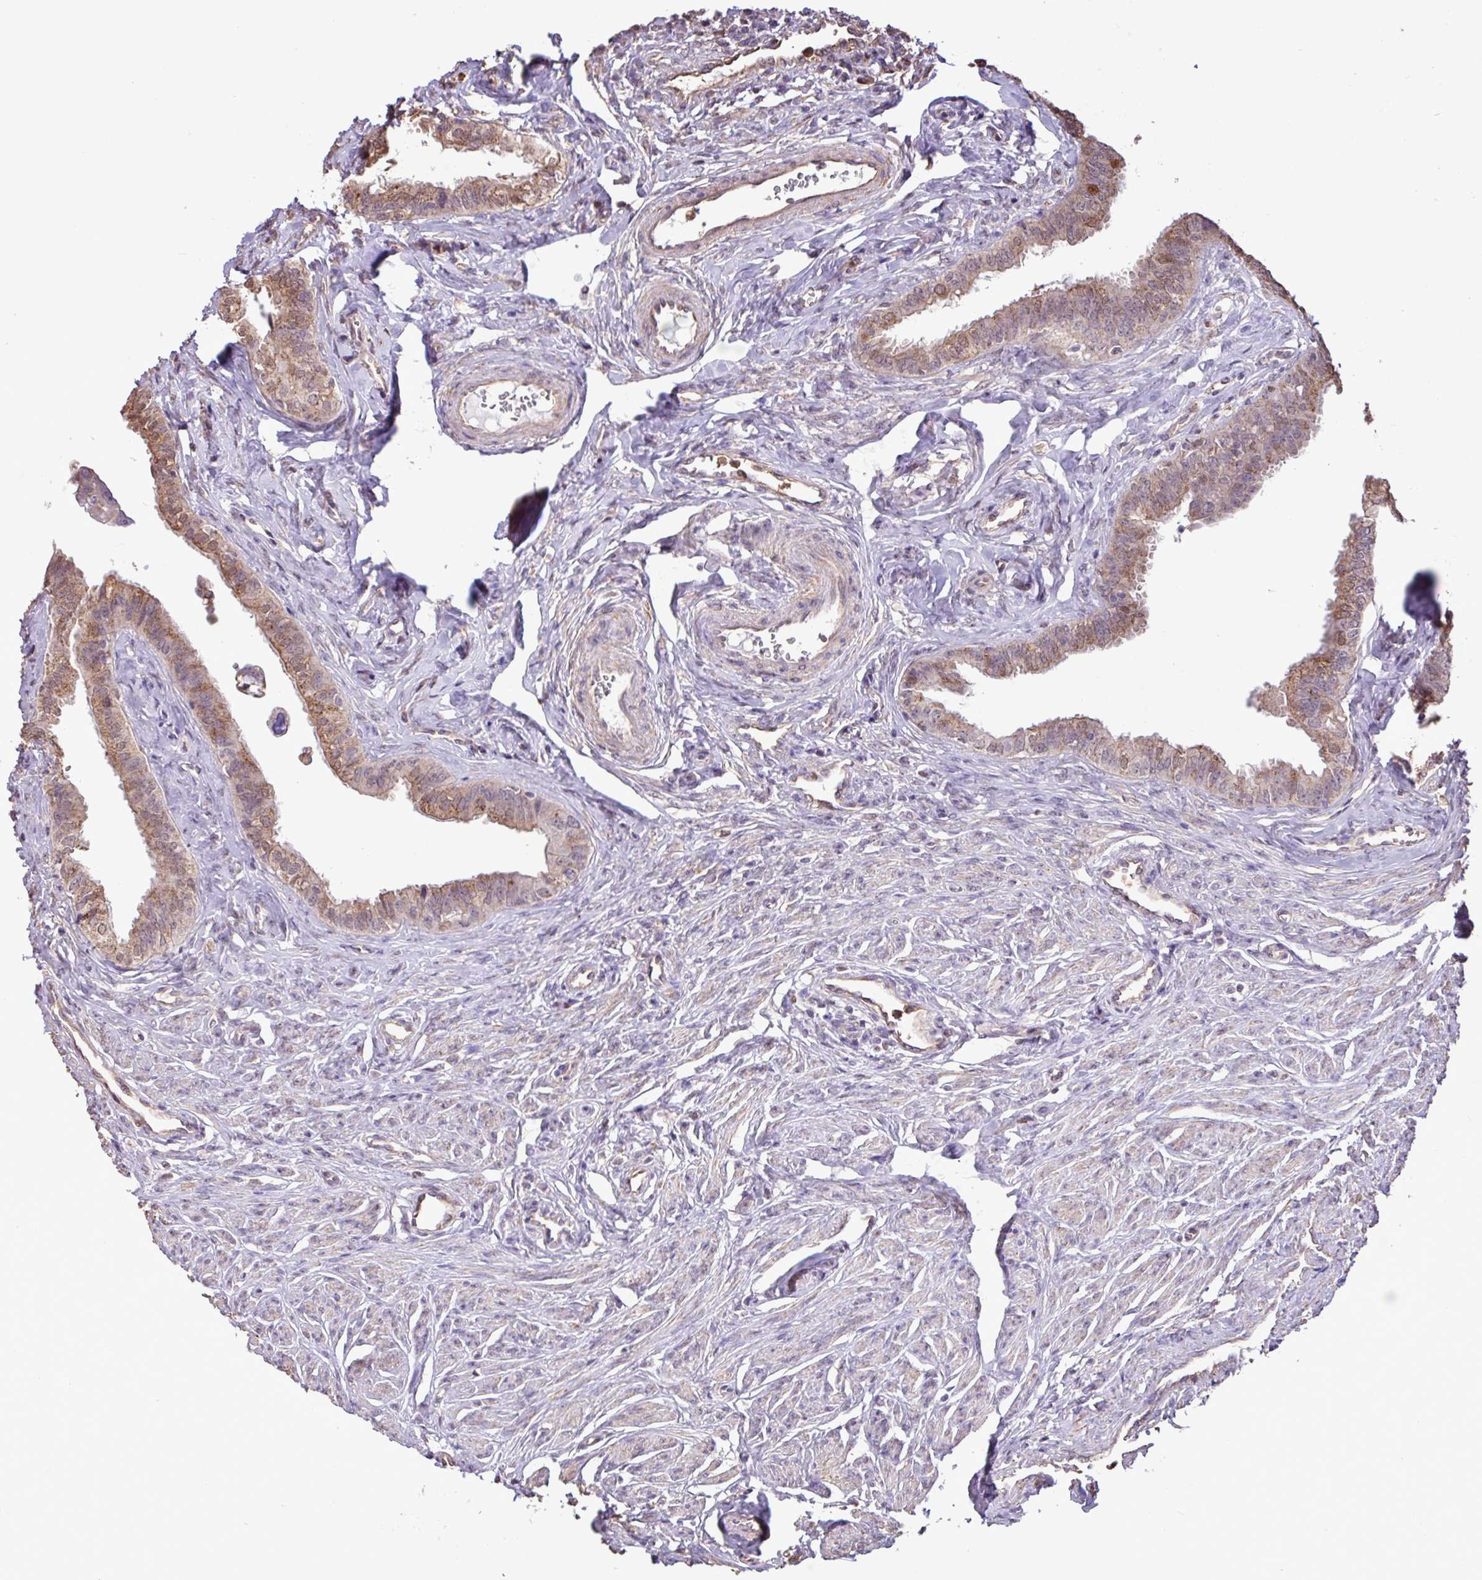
{"staining": {"intensity": "moderate", "quantity": "25%-75%", "location": "cytoplasmic/membranous,nuclear"}, "tissue": "fallopian tube", "cell_type": "Glandular cells", "image_type": "normal", "snomed": [{"axis": "morphology", "description": "Normal tissue, NOS"}, {"axis": "morphology", "description": "Carcinoma, NOS"}, {"axis": "topography", "description": "Fallopian tube"}, {"axis": "topography", "description": "Ovary"}], "caption": "IHC image of unremarkable fallopian tube stained for a protein (brown), which demonstrates medium levels of moderate cytoplasmic/membranous,nuclear staining in about 25%-75% of glandular cells.", "gene": "CHST11", "patient": {"sex": "female", "age": 59}}